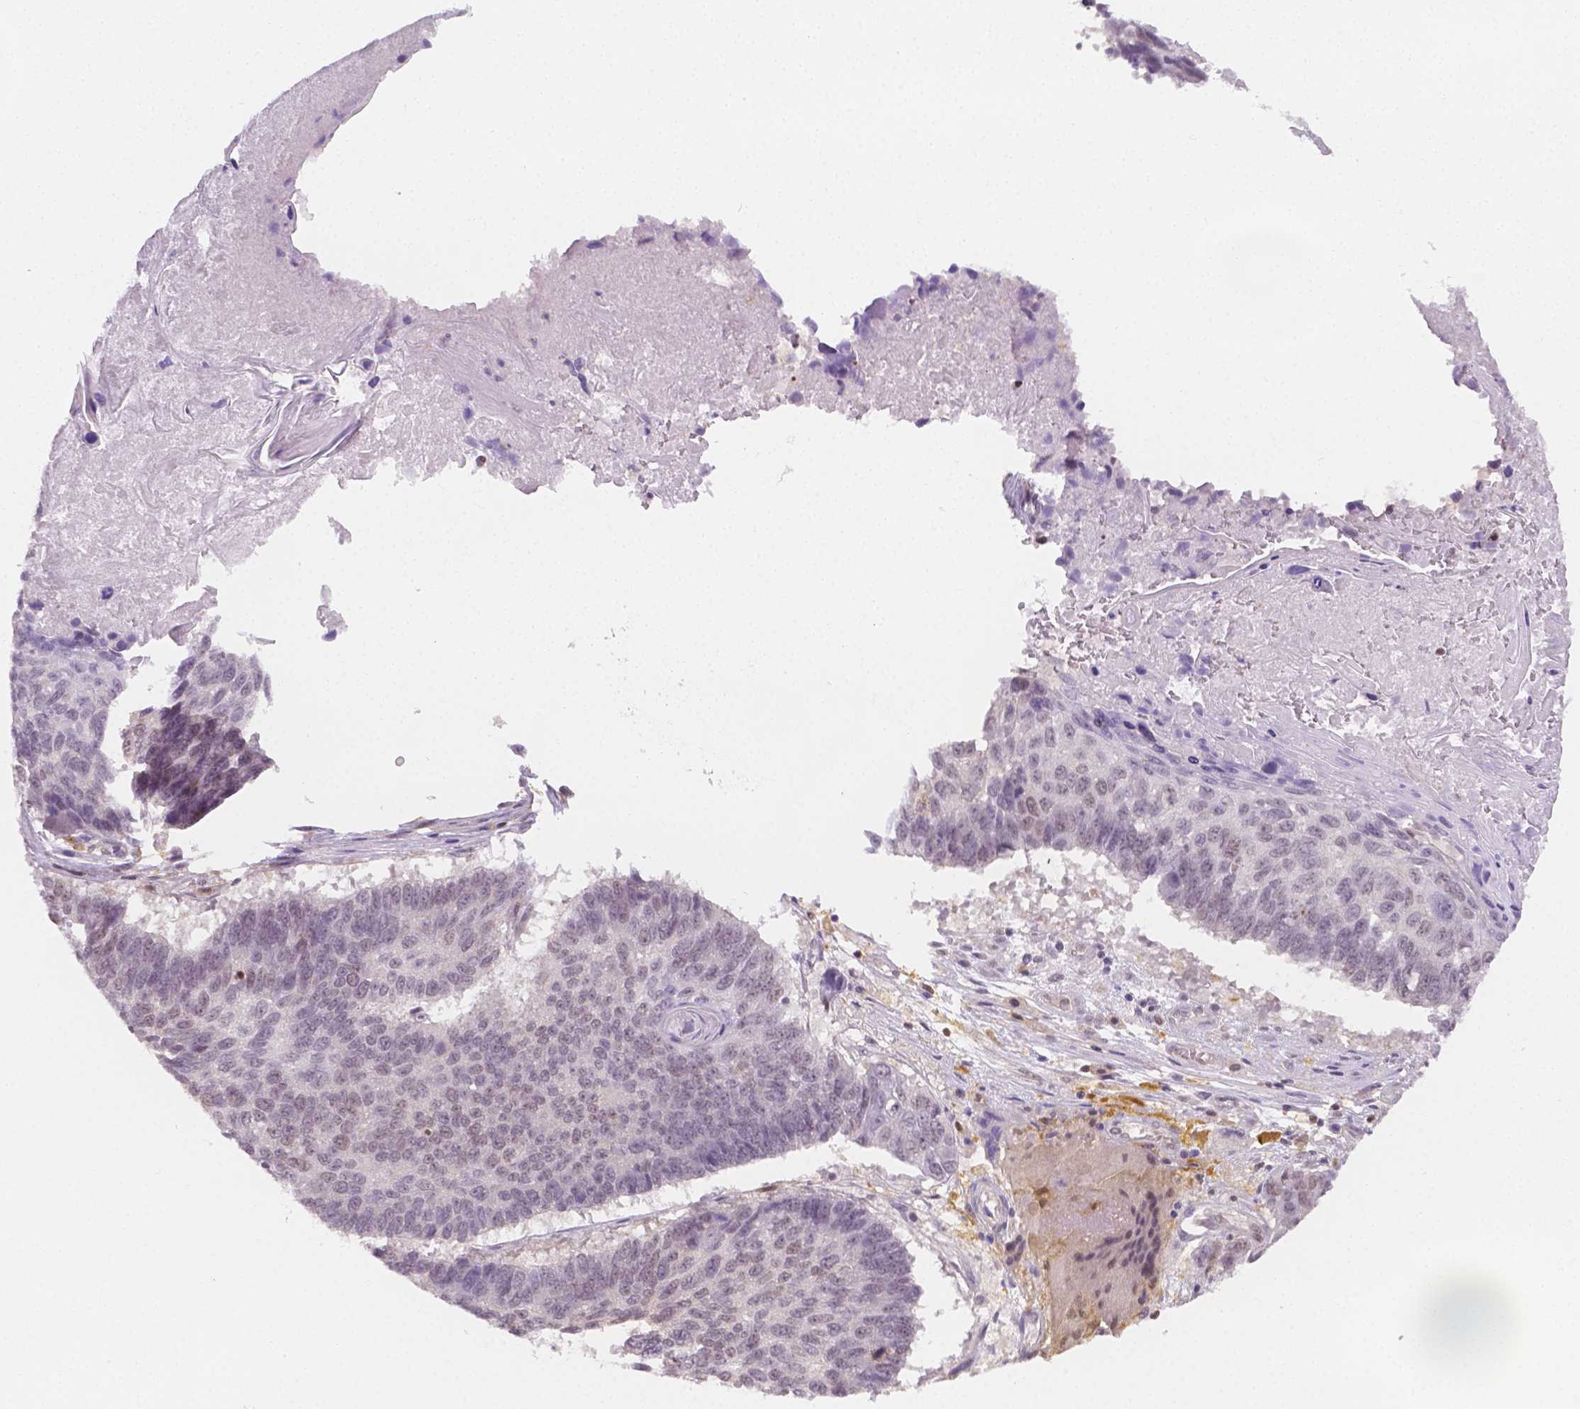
{"staining": {"intensity": "weak", "quantity": "<25%", "location": "nuclear"}, "tissue": "lung cancer", "cell_type": "Tumor cells", "image_type": "cancer", "snomed": [{"axis": "morphology", "description": "Squamous cell carcinoma, NOS"}, {"axis": "topography", "description": "Lung"}], "caption": "Lung squamous cell carcinoma stained for a protein using IHC reveals no staining tumor cells.", "gene": "SGTB", "patient": {"sex": "male", "age": 73}}